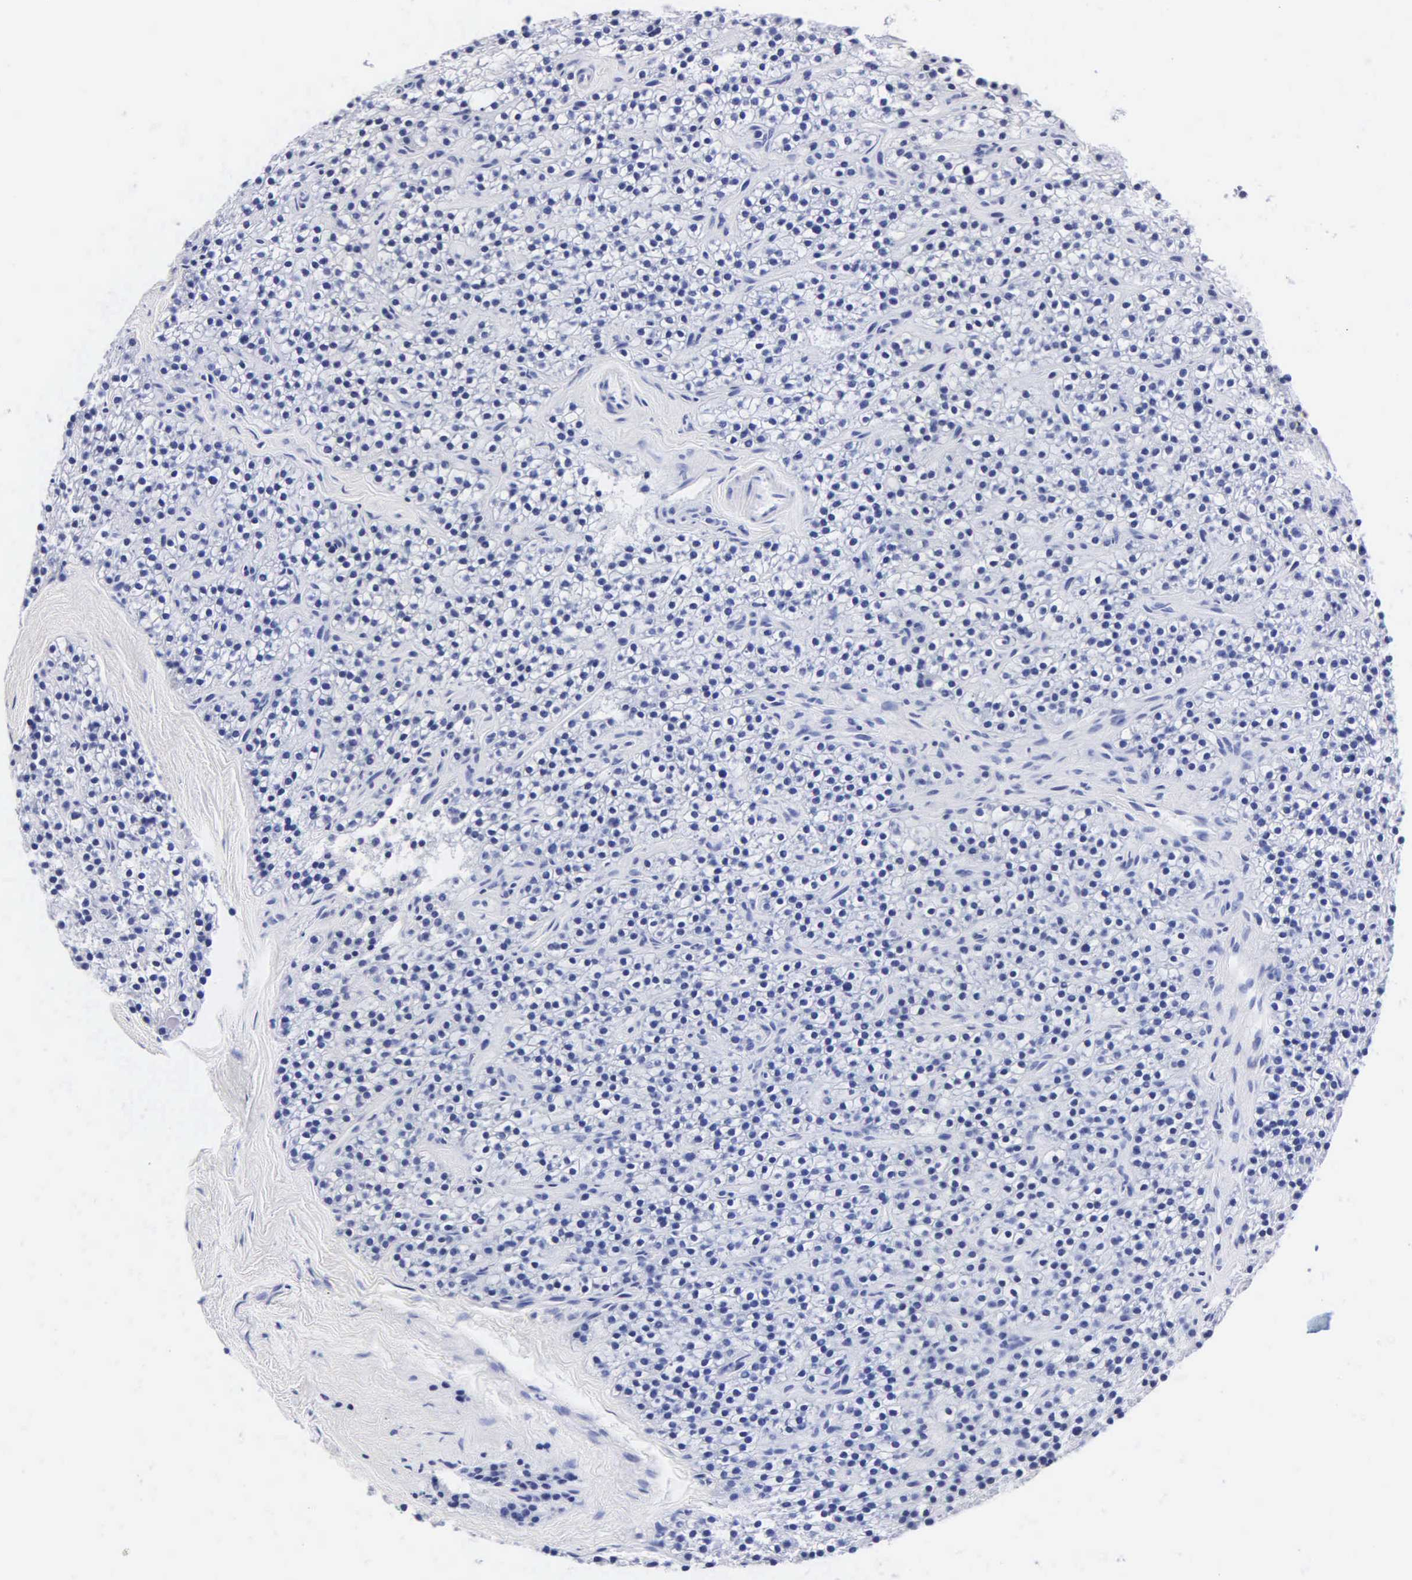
{"staining": {"intensity": "negative", "quantity": "none", "location": "none"}, "tissue": "parathyroid gland", "cell_type": "Glandular cells", "image_type": "normal", "snomed": [{"axis": "morphology", "description": "Normal tissue, NOS"}, {"axis": "topography", "description": "Parathyroid gland"}], "caption": "Immunohistochemistry (IHC) photomicrograph of normal parathyroid gland stained for a protein (brown), which exhibits no positivity in glandular cells. Nuclei are stained in blue.", "gene": "MB", "patient": {"sex": "female", "age": 54}}